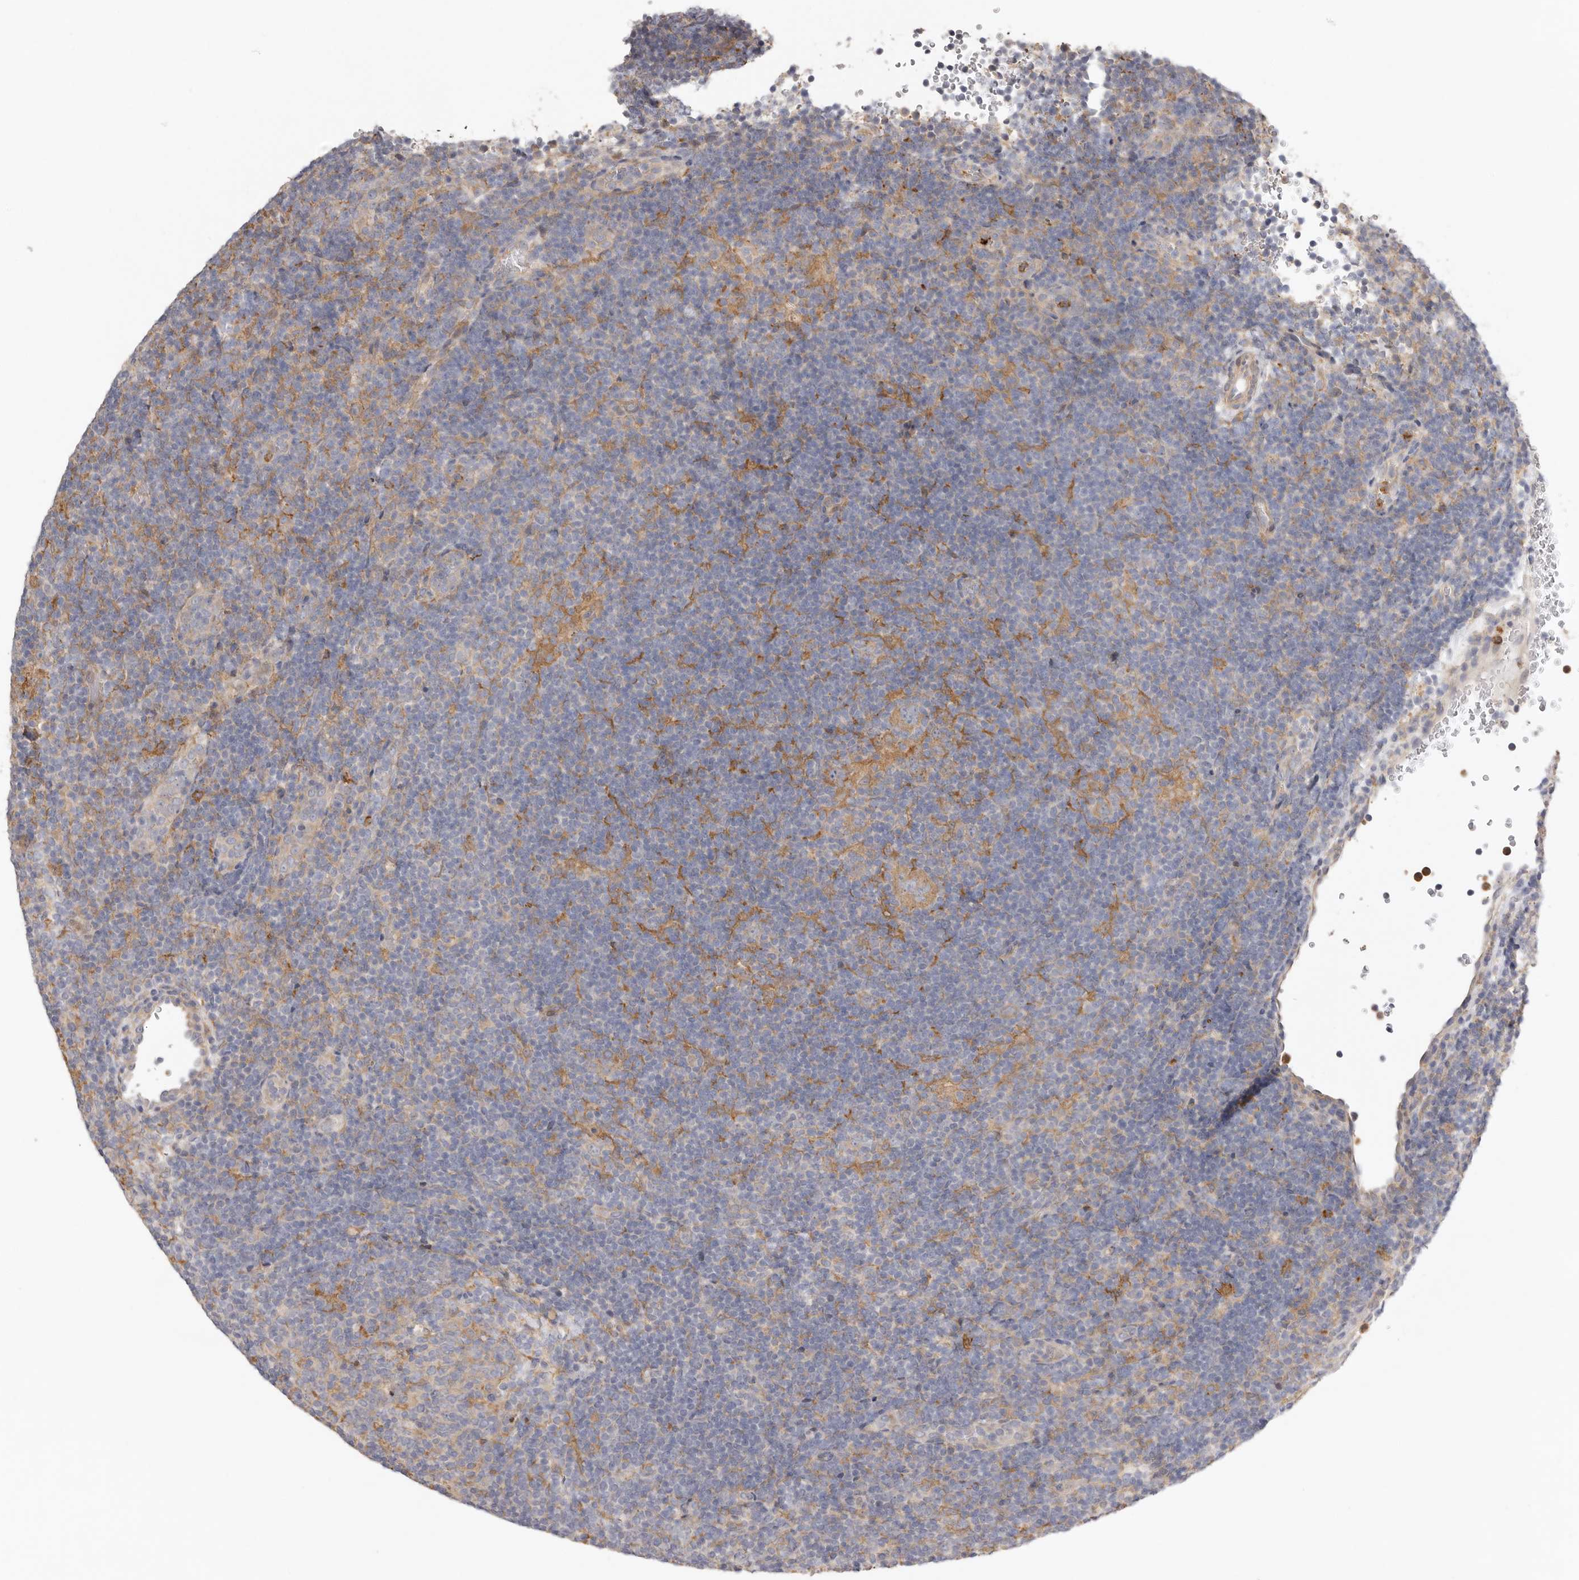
{"staining": {"intensity": "weak", "quantity": "25%-75%", "location": "cytoplasmic/membranous"}, "tissue": "lymphoma", "cell_type": "Tumor cells", "image_type": "cancer", "snomed": [{"axis": "morphology", "description": "Hodgkin's disease, NOS"}, {"axis": "topography", "description": "Lymph node"}], "caption": "Immunohistochemical staining of human lymphoma displays weak cytoplasmic/membranous protein positivity in about 25%-75% of tumor cells.", "gene": "MSRB2", "patient": {"sex": "female", "age": 57}}